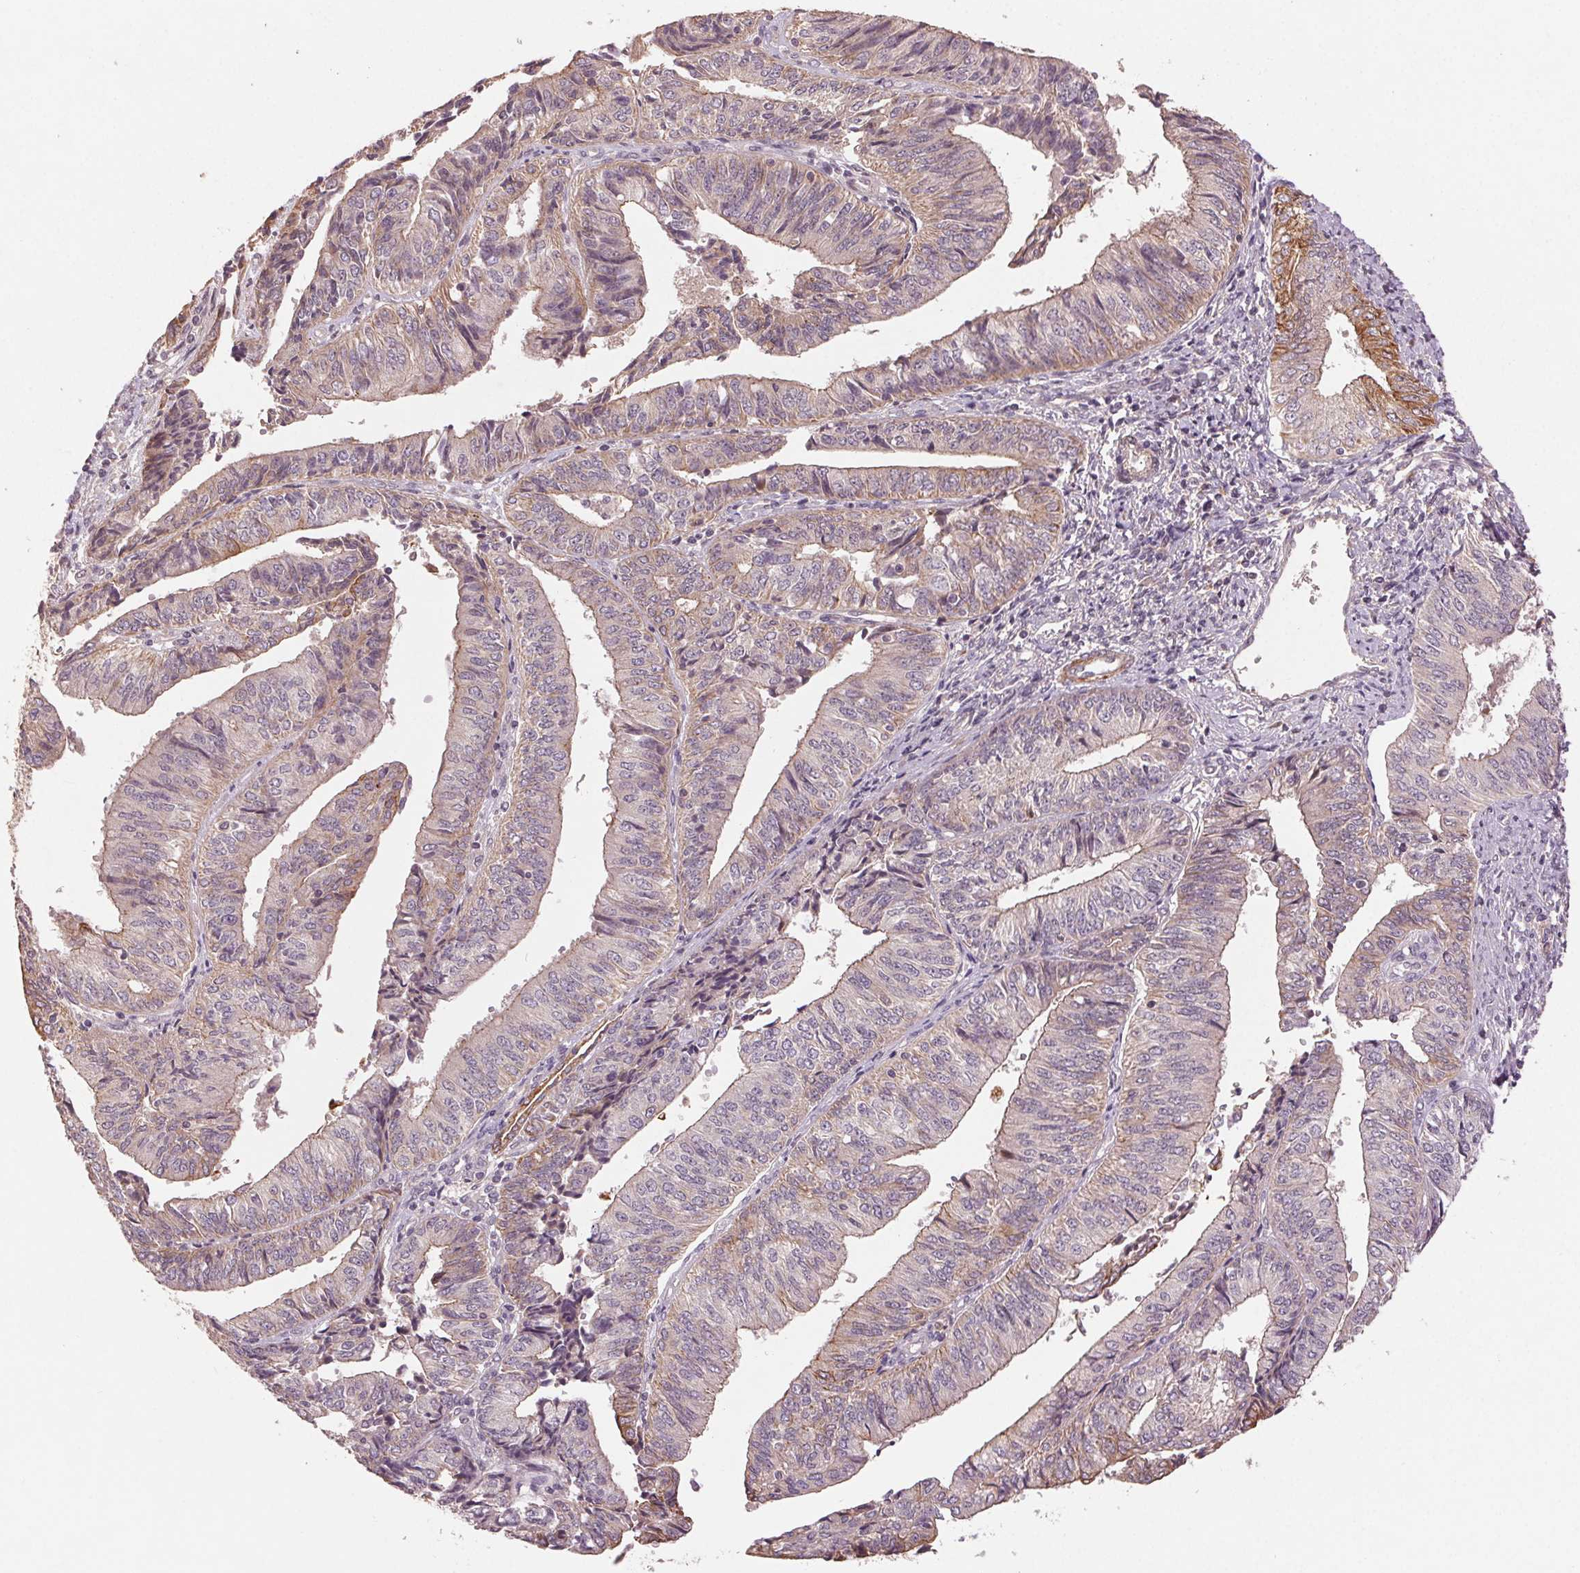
{"staining": {"intensity": "moderate", "quantity": "<25%", "location": "cytoplasmic/membranous"}, "tissue": "endometrial cancer", "cell_type": "Tumor cells", "image_type": "cancer", "snomed": [{"axis": "morphology", "description": "Adenocarcinoma, NOS"}, {"axis": "topography", "description": "Endometrium"}], "caption": "A brown stain labels moderate cytoplasmic/membranous positivity of a protein in human endometrial cancer tumor cells.", "gene": "SMLR1", "patient": {"sex": "female", "age": 58}}